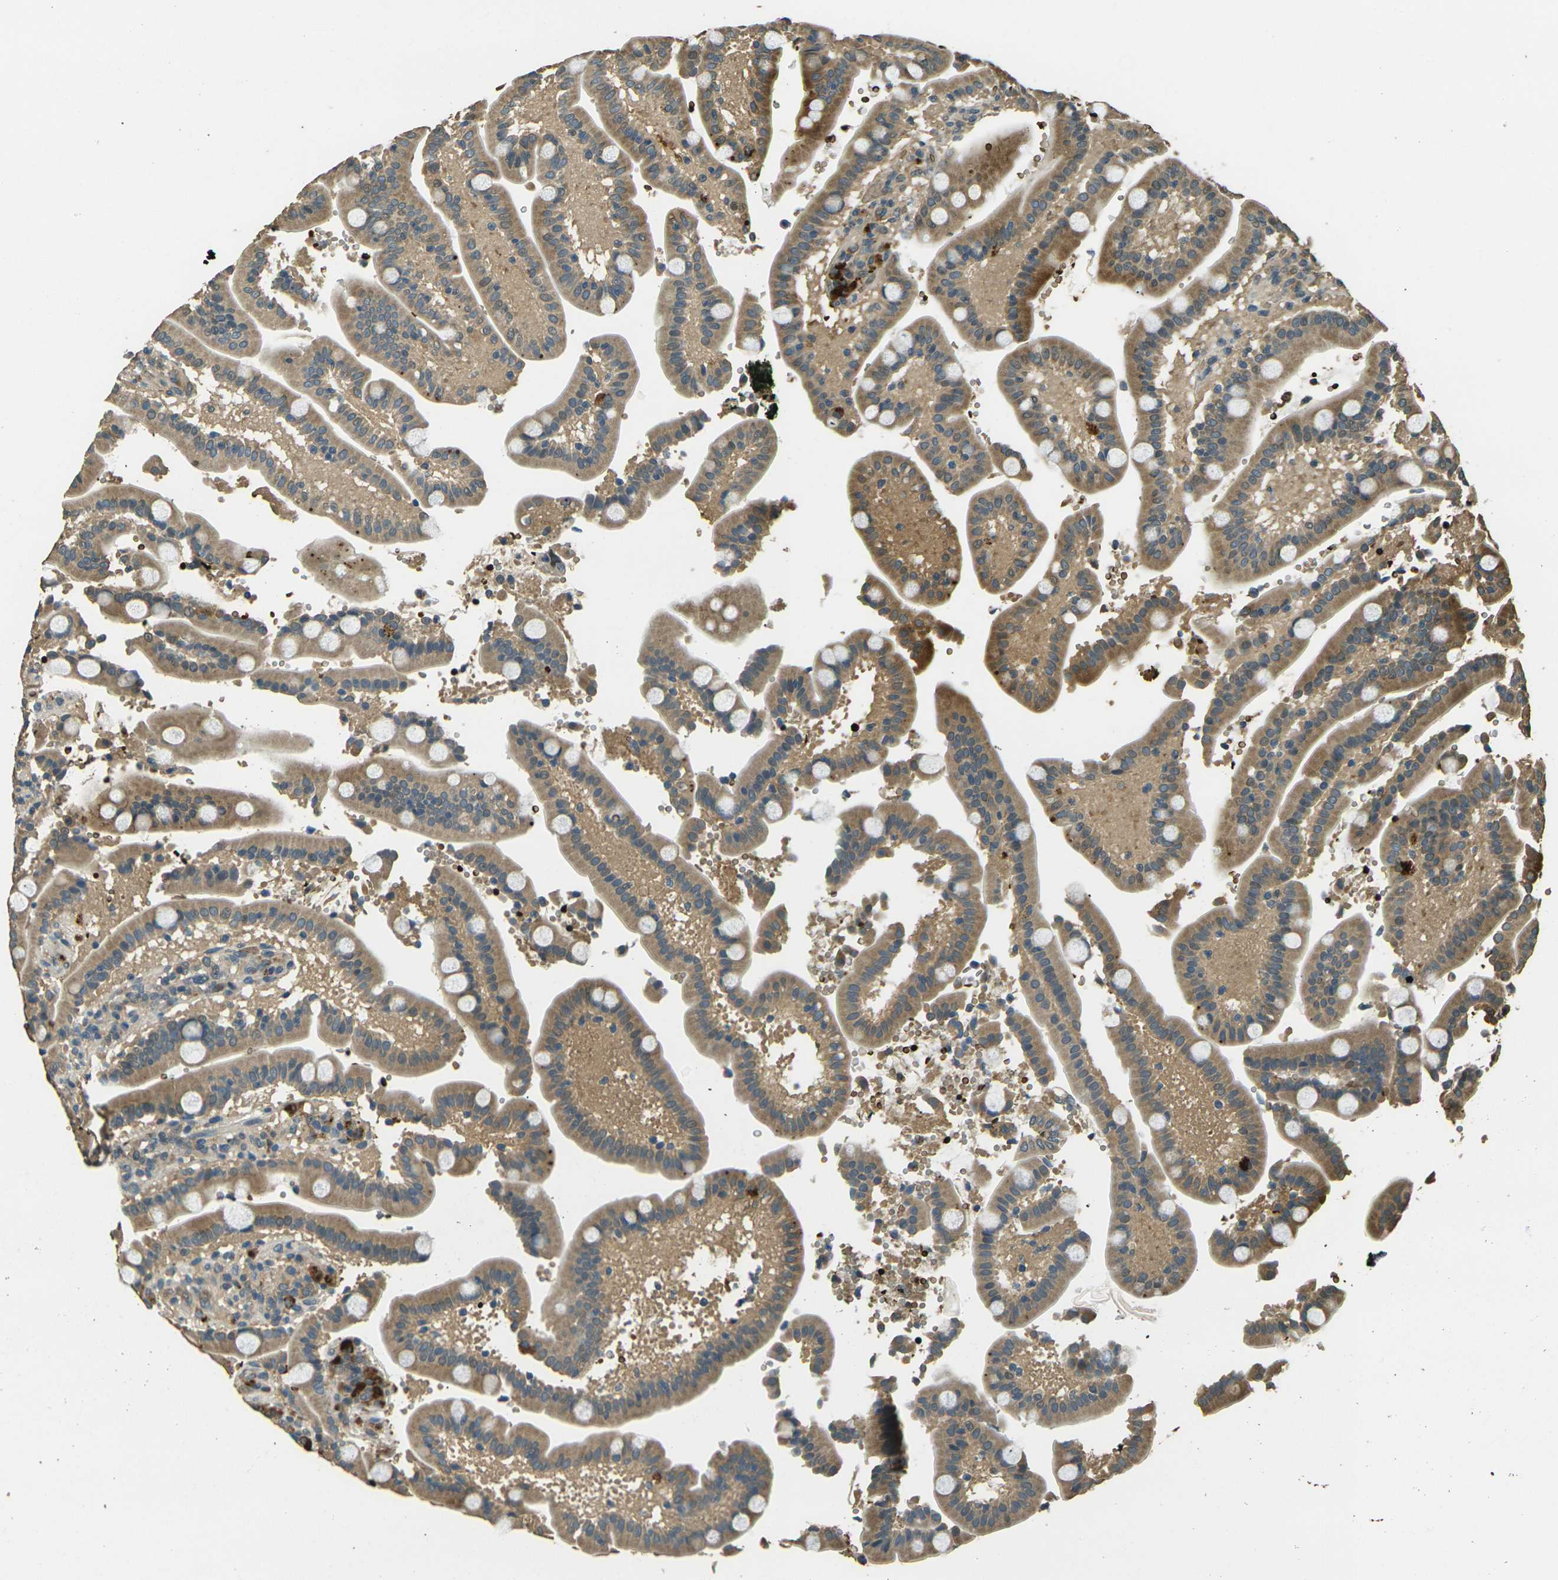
{"staining": {"intensity": "moderate", "quantity": ">75%", "location": "cytoplasmic/membranous"}, "tissue": "duodenum", "cell_type": "Glandular cells", "image_type": "normal", "snomed": [{"axis": "morphology", "description": "Normal tissue, NOS"}, {"axis": "topography", "description": "Small intestine, NOS"}], "caption": "Duodenum stained for a protein demonstrates moderate cytoplasmic/membranous positivity in glandular cells. Immunohistochemistry stains the protein of interest in brown and the nuclei are stained blue.", "gene": "TOR1A", "patient": {"sex": "female", "age": 71}}